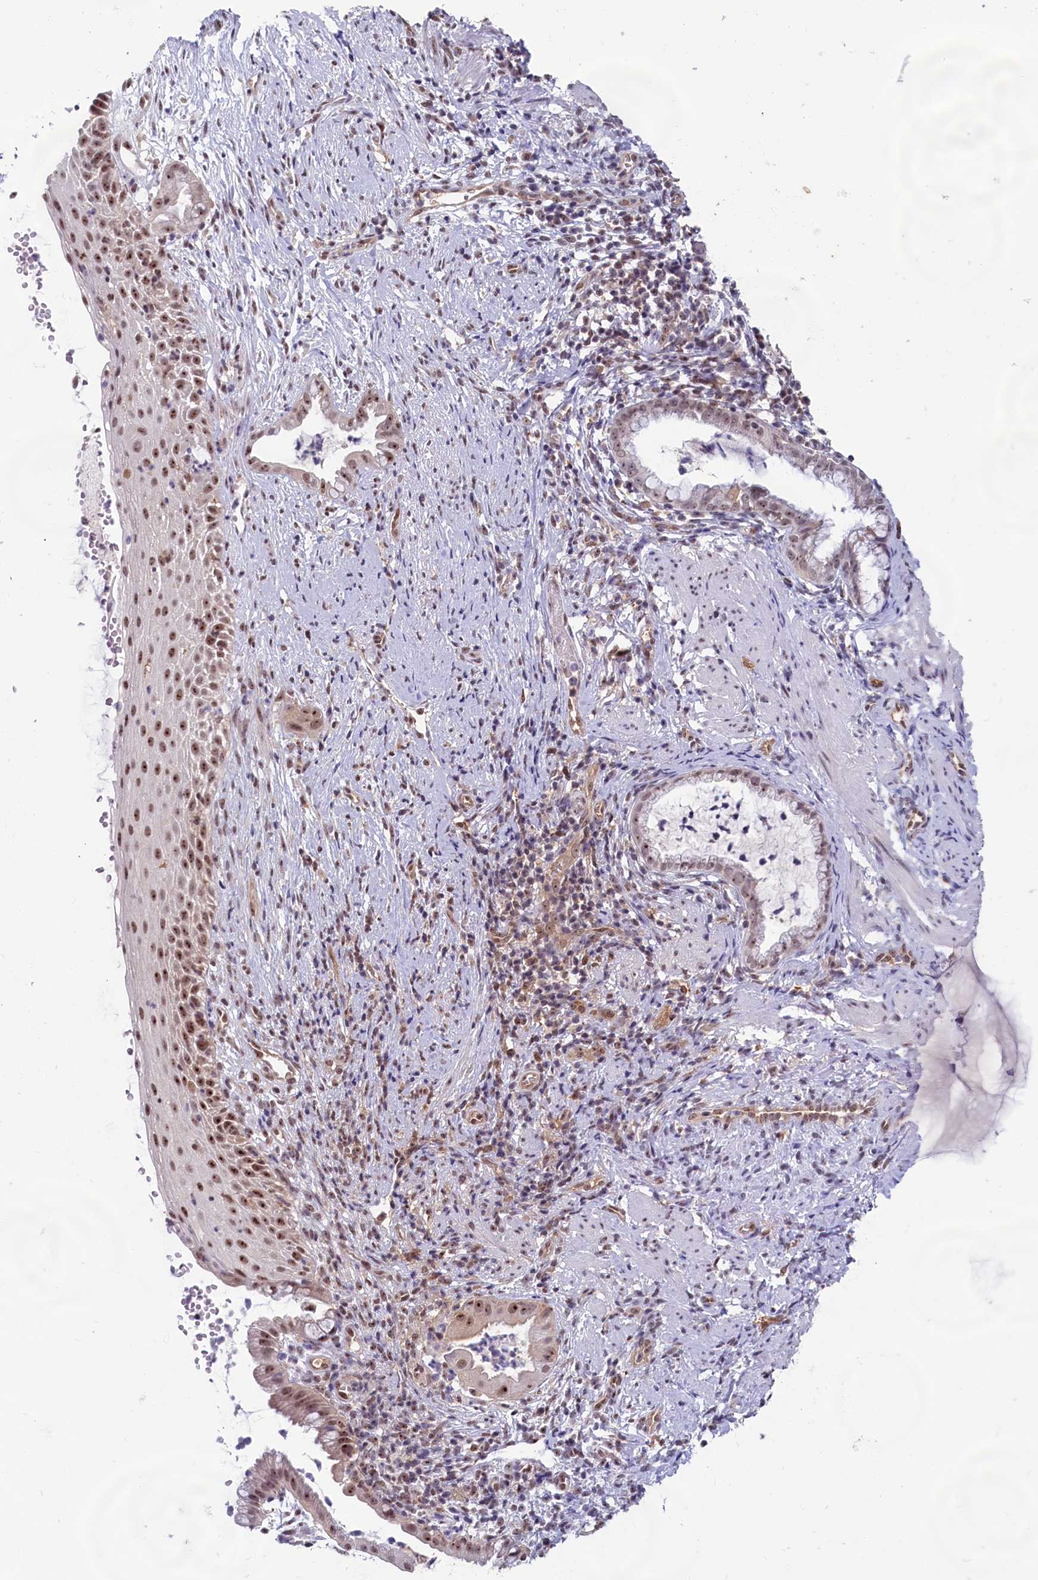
{"staining": {"intensity": "moderate", "quantity": "<25%", "location": "nuclear"}, "tissue": "cervix", "cell_type": "Glandular cells", "image_type": "normal", "snomed": [{"axis": "morphology", "description": "Normal tissue, NOS"}, {"axis": "topography", "description": "Cervix"}], "caption": "High-power microscopy captured an immunohistochemistry (IHC) micrograph of normal cervix, revealing moderate nuclear expression in about <25% of glandular cells. Using DAB (3,3'-diaminobenzidine) (brown) and hematoxylin (blue) stains, captured at high magnification using brightfield microscopy.", "gene": "C1D", "patient": {"sex": "female", "age": 36}}